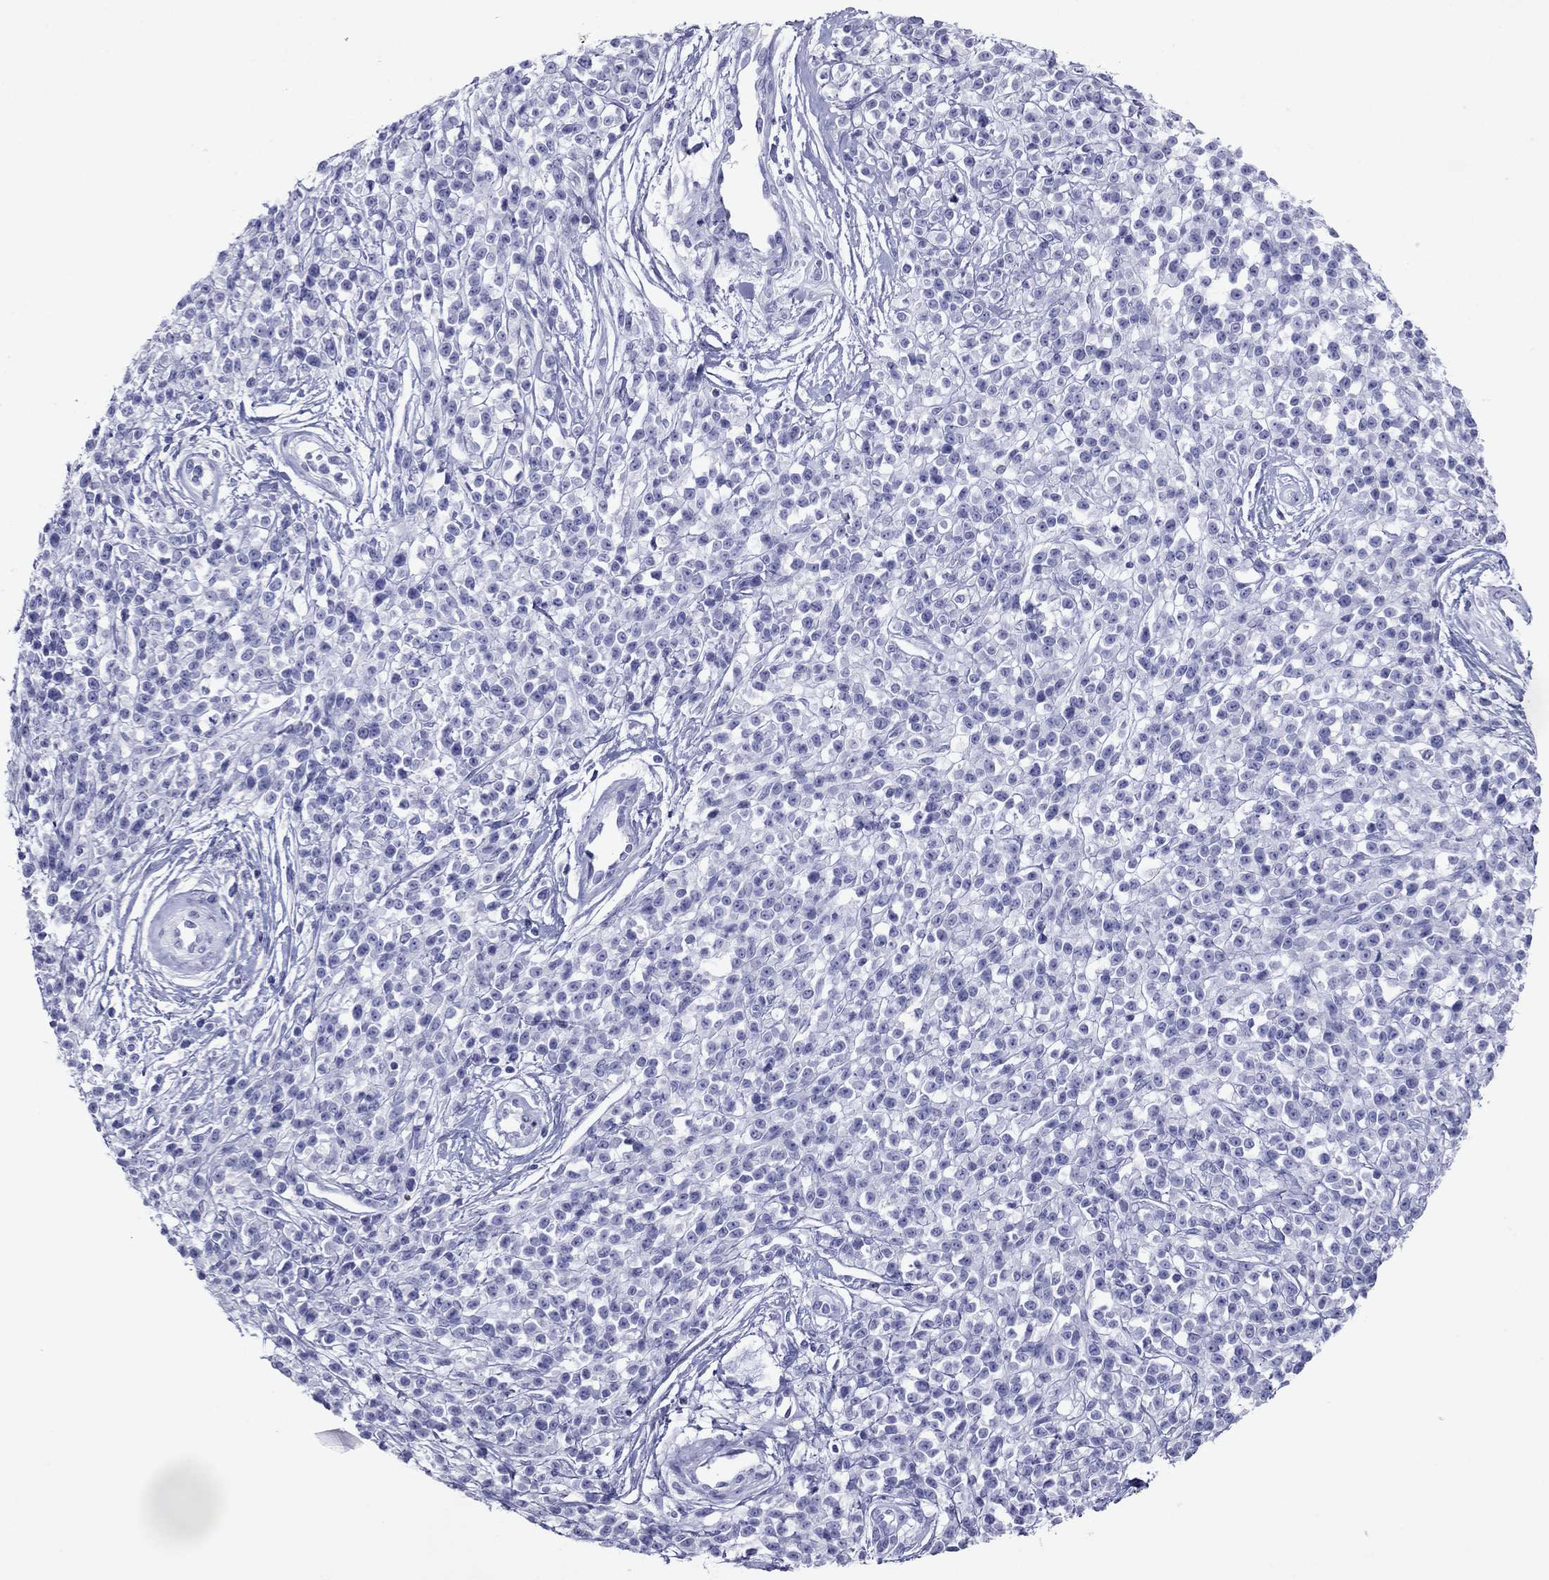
{"staining": {"intensity": "negative", "quantity": "none", "location": "none"}, "tissue": "melanoma", "cell_type": "Tumor cells", "image_type": "cancer", "snomed": [{"axis": "morphology", "description": "Malignant melanoma, NOS"}, {"axis": "topography", "description": "Skin"}, {"axis": "topography", "description": "Skin of trunk"}], "caption": "This photomicrograph is of malignant melanoma stained with immunohistochemistry to label a protein in brown with the nuclei are counter-stained blue. There is no staining in tumor cells.", "gene": "ATP4A", "patient": {"sex": "male", "age": 74}}